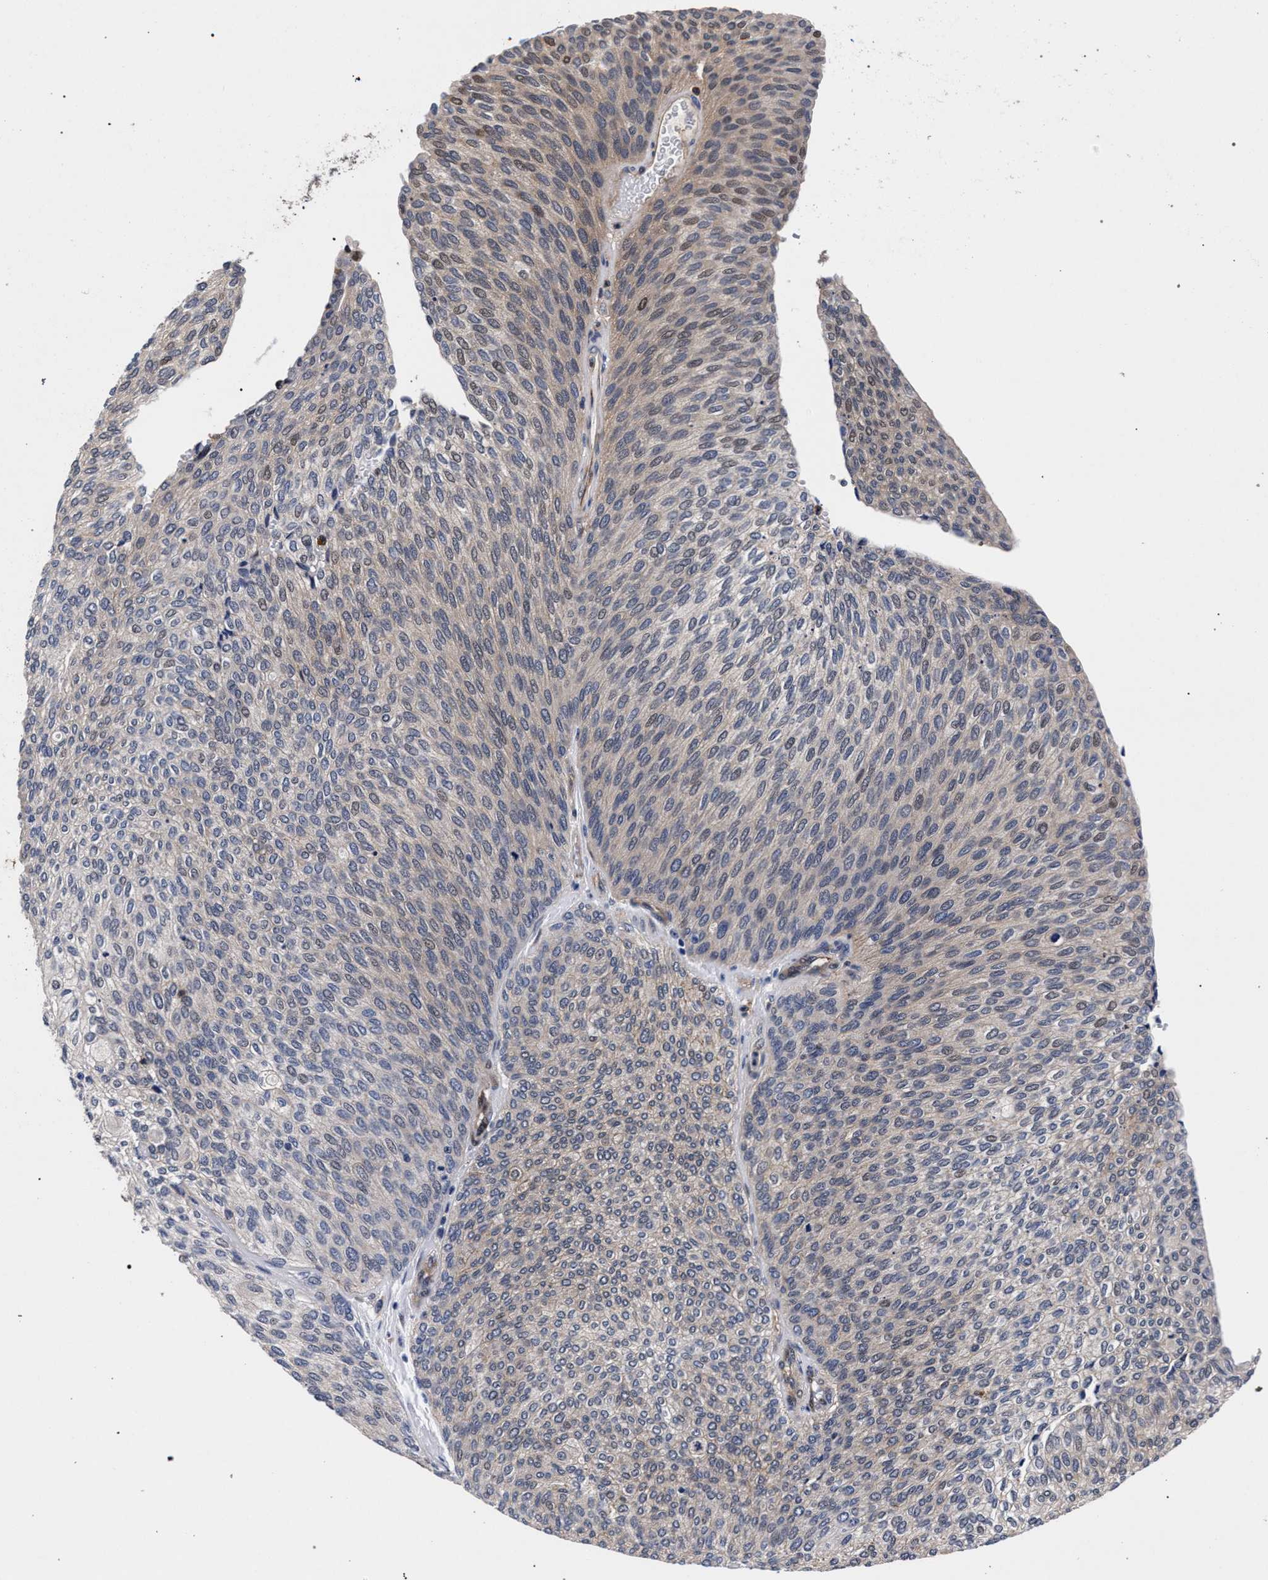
{"staining": {"intensity": "weak", "quantity": "<25%", "location": "nuclear"}, "tissue": "urothelial cancer", "cell_type": "Tumor cells", "image_type": "cancer", "snomed": [{"axis": "morphology", "description": "Urothelial carcinoma, Low grade"}, {"axis": "topography", "description": "Urinary bladder"}], "caption": "Protein analysis of urothelial carcinoma (low-grade) demonstrates no significant staining in tumor cells. The staining was performed using DAB to visualize the protein expression in brown, while the nuclei were stained in blue with hematoxylin (Magnification: 20x).", "gene": "ZNF462", "patient": {"sex": "female", "age": 79}}